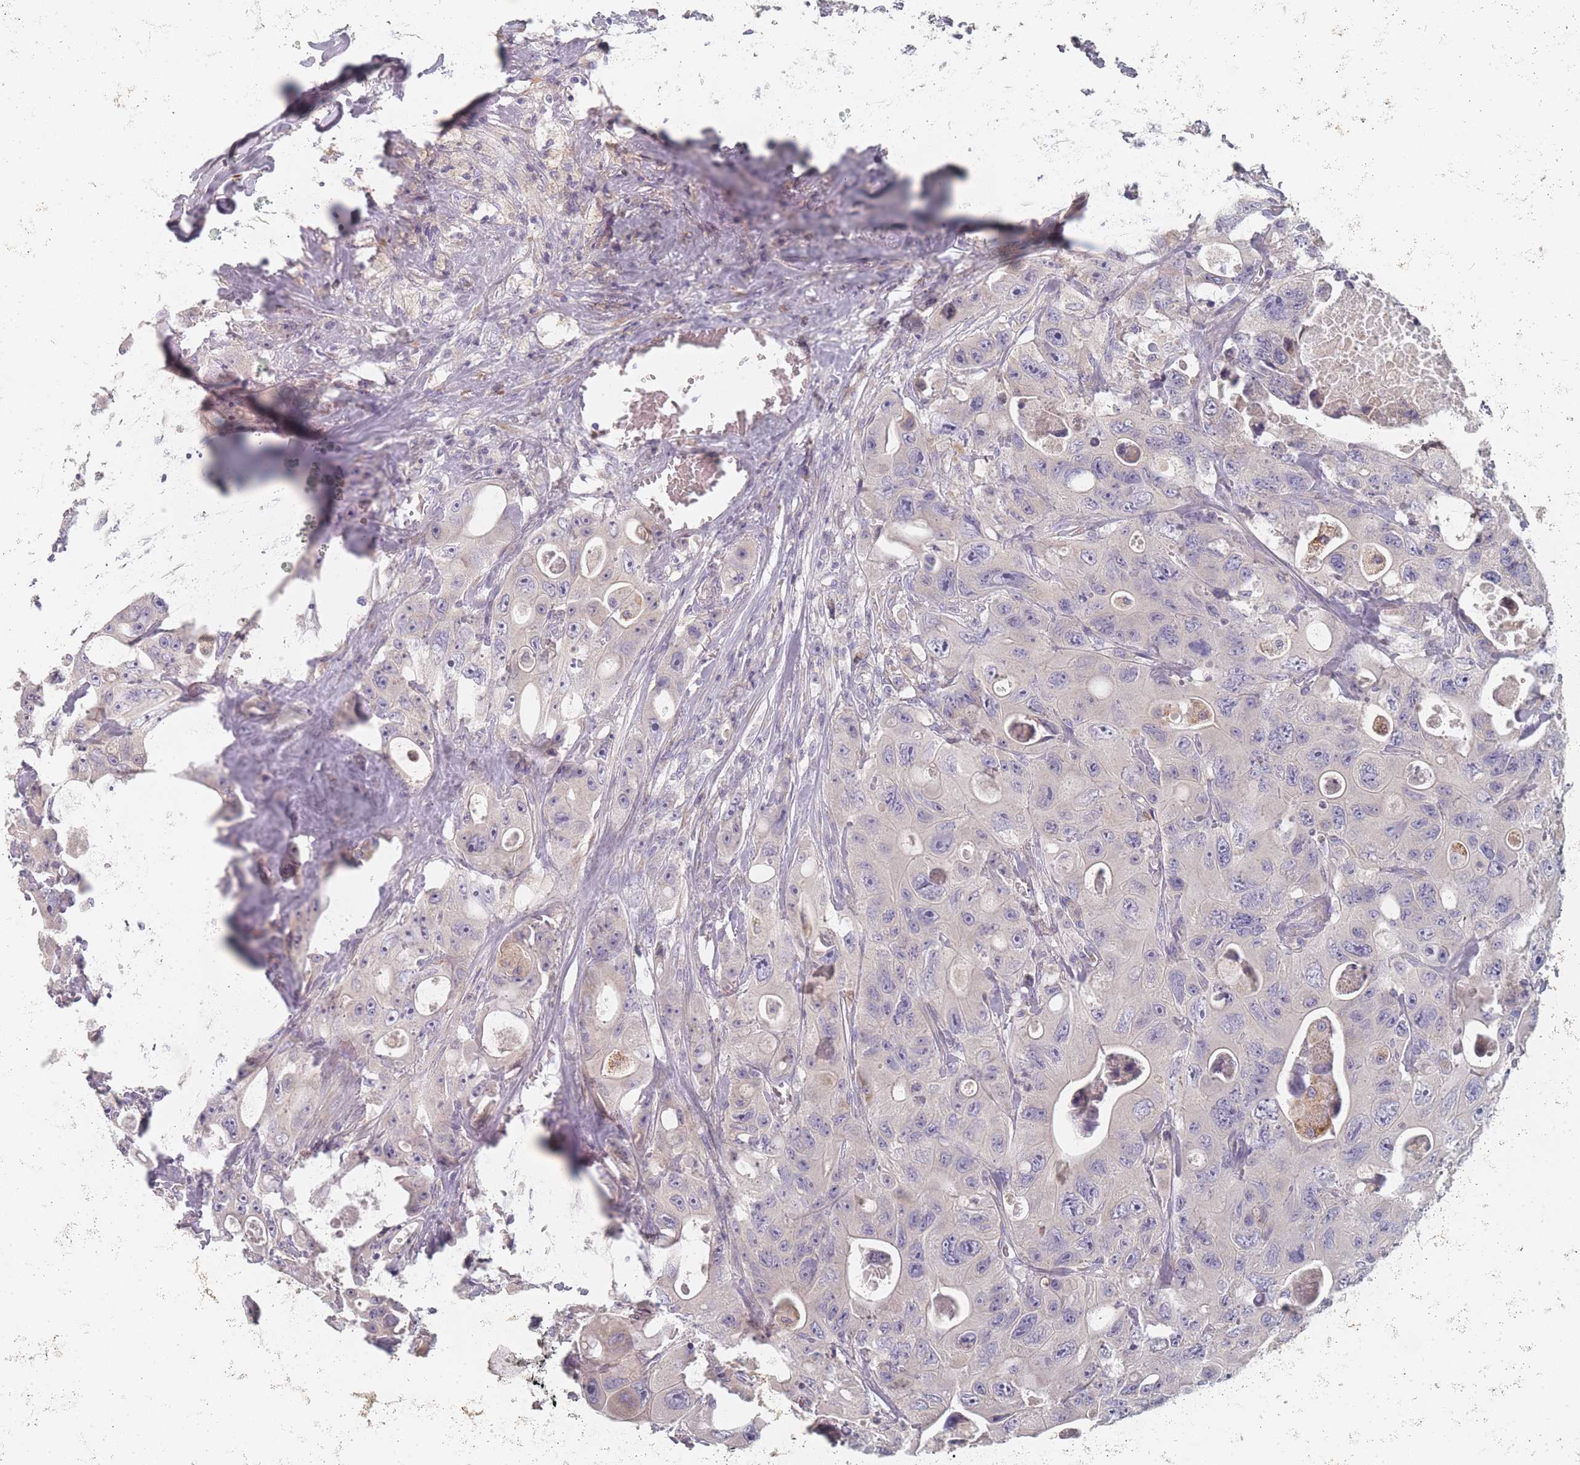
{"staining": {"intensity": "negative", "quantity": "none", "location": "none"}, "tissue": "colorectal cancer", "cell_type": "Tumor cells", "image_type": "cancer", "snomed": [{"axis": "morphology", "description": "Adenocarcinoma, NOS"}, {"axis": "topography", "description": "Colon"}], "caption": "This is a micrograph of IHC staining of colorectal cancer, which shows no staining in tumor cells.", "gene": "SLC35E4", "patient": {"sex": "female", "age": 46}}